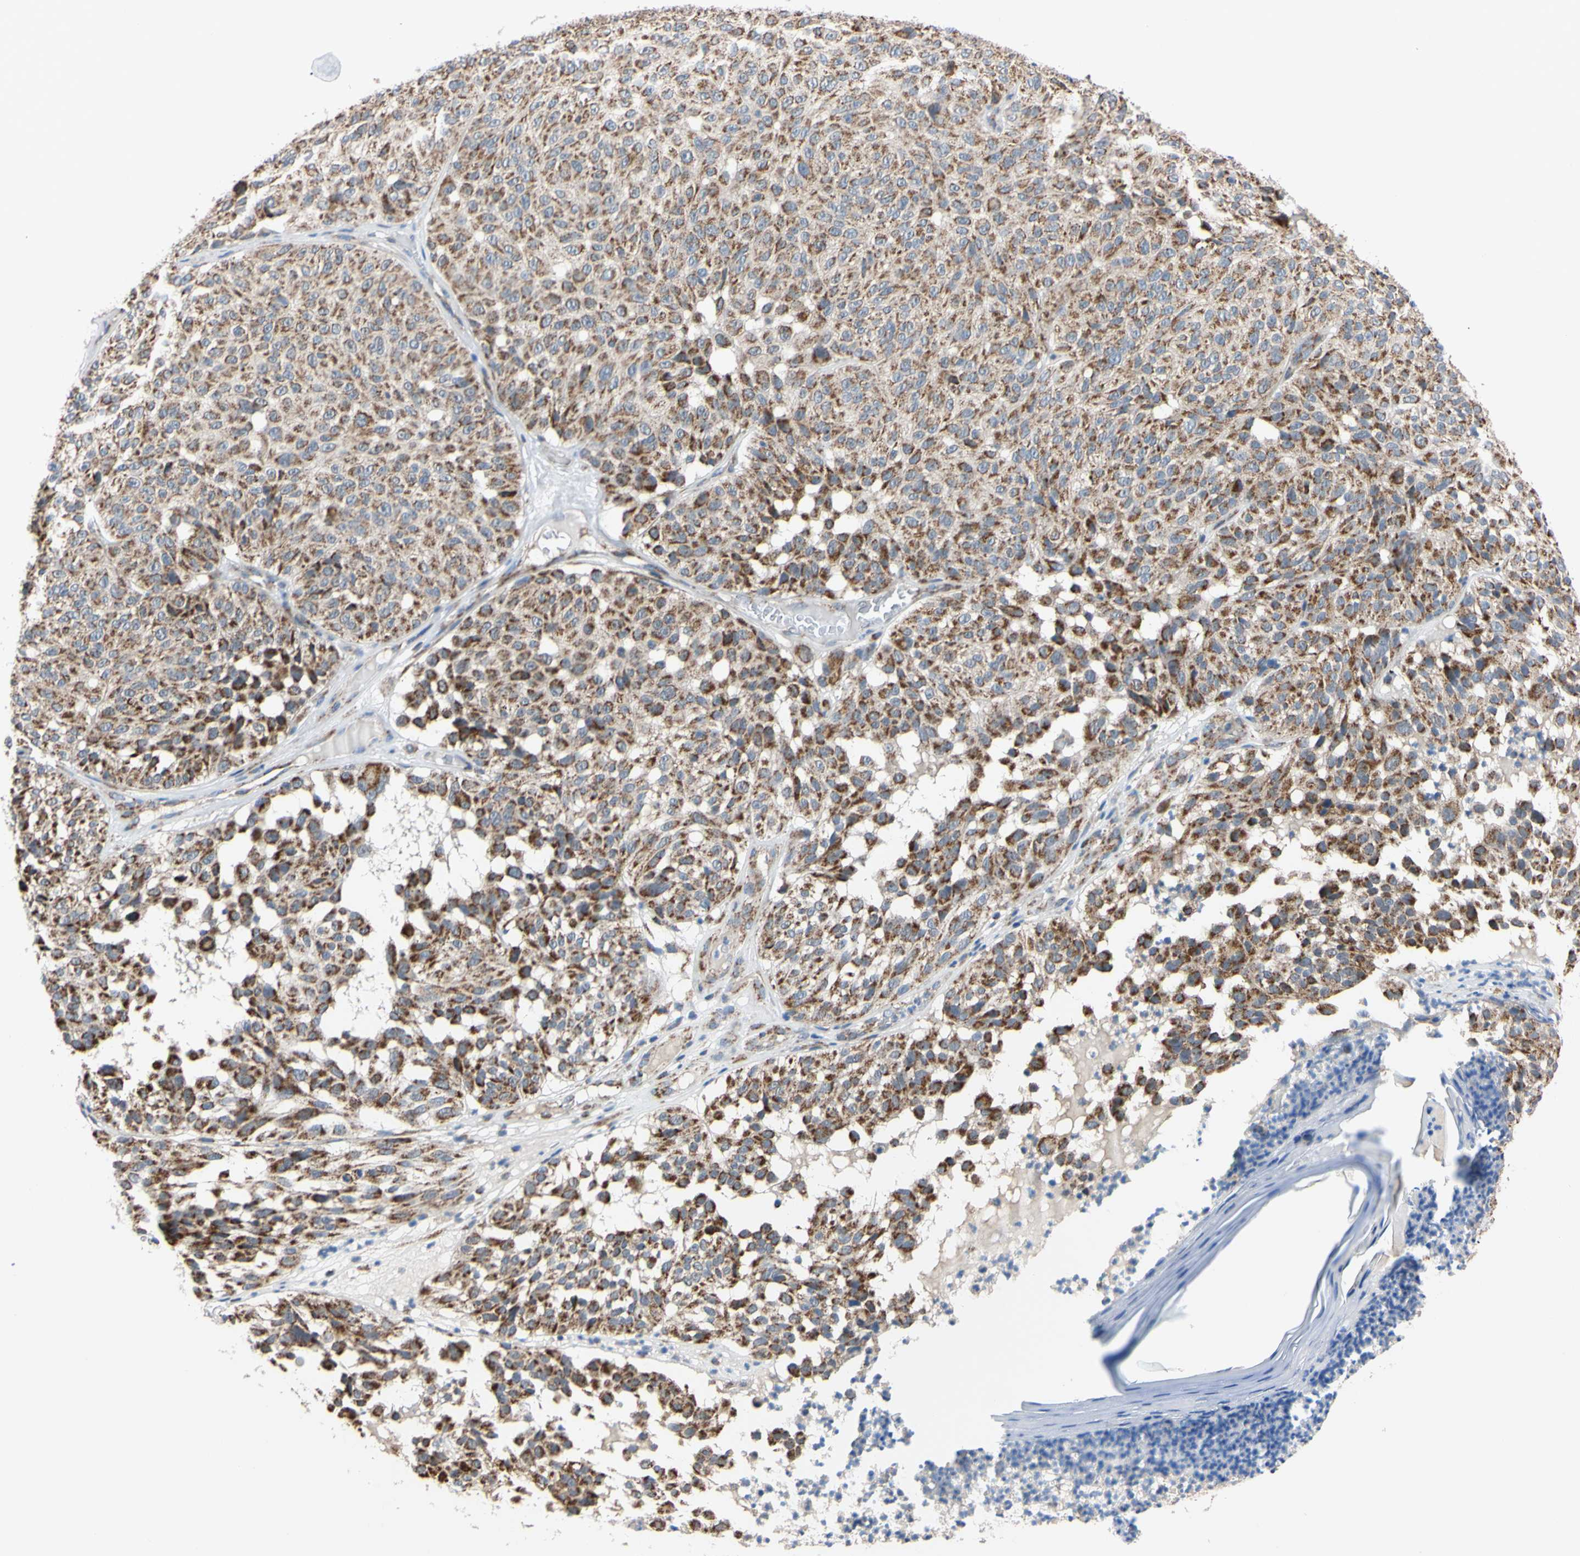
{"staining": {"intensity": "strong", "quantity": ">75%", "location": "cytoplasmic/membranous"}, "tissue": "melanoma", "cell_type": "Tumor cells", "image_type": "cancer", "snomed": [{"axis": "morphology", "description": "Malignant melanoma, NOS"}, {"axis": "topography", "description": "Skin"}], "caption": "Malignant melanoma tissue shows strong cytoplasmic/membranous expression in approximately >75% of tumor cells", "gene": "CLPP", "patient": {"sex": "female", "age": 46}}